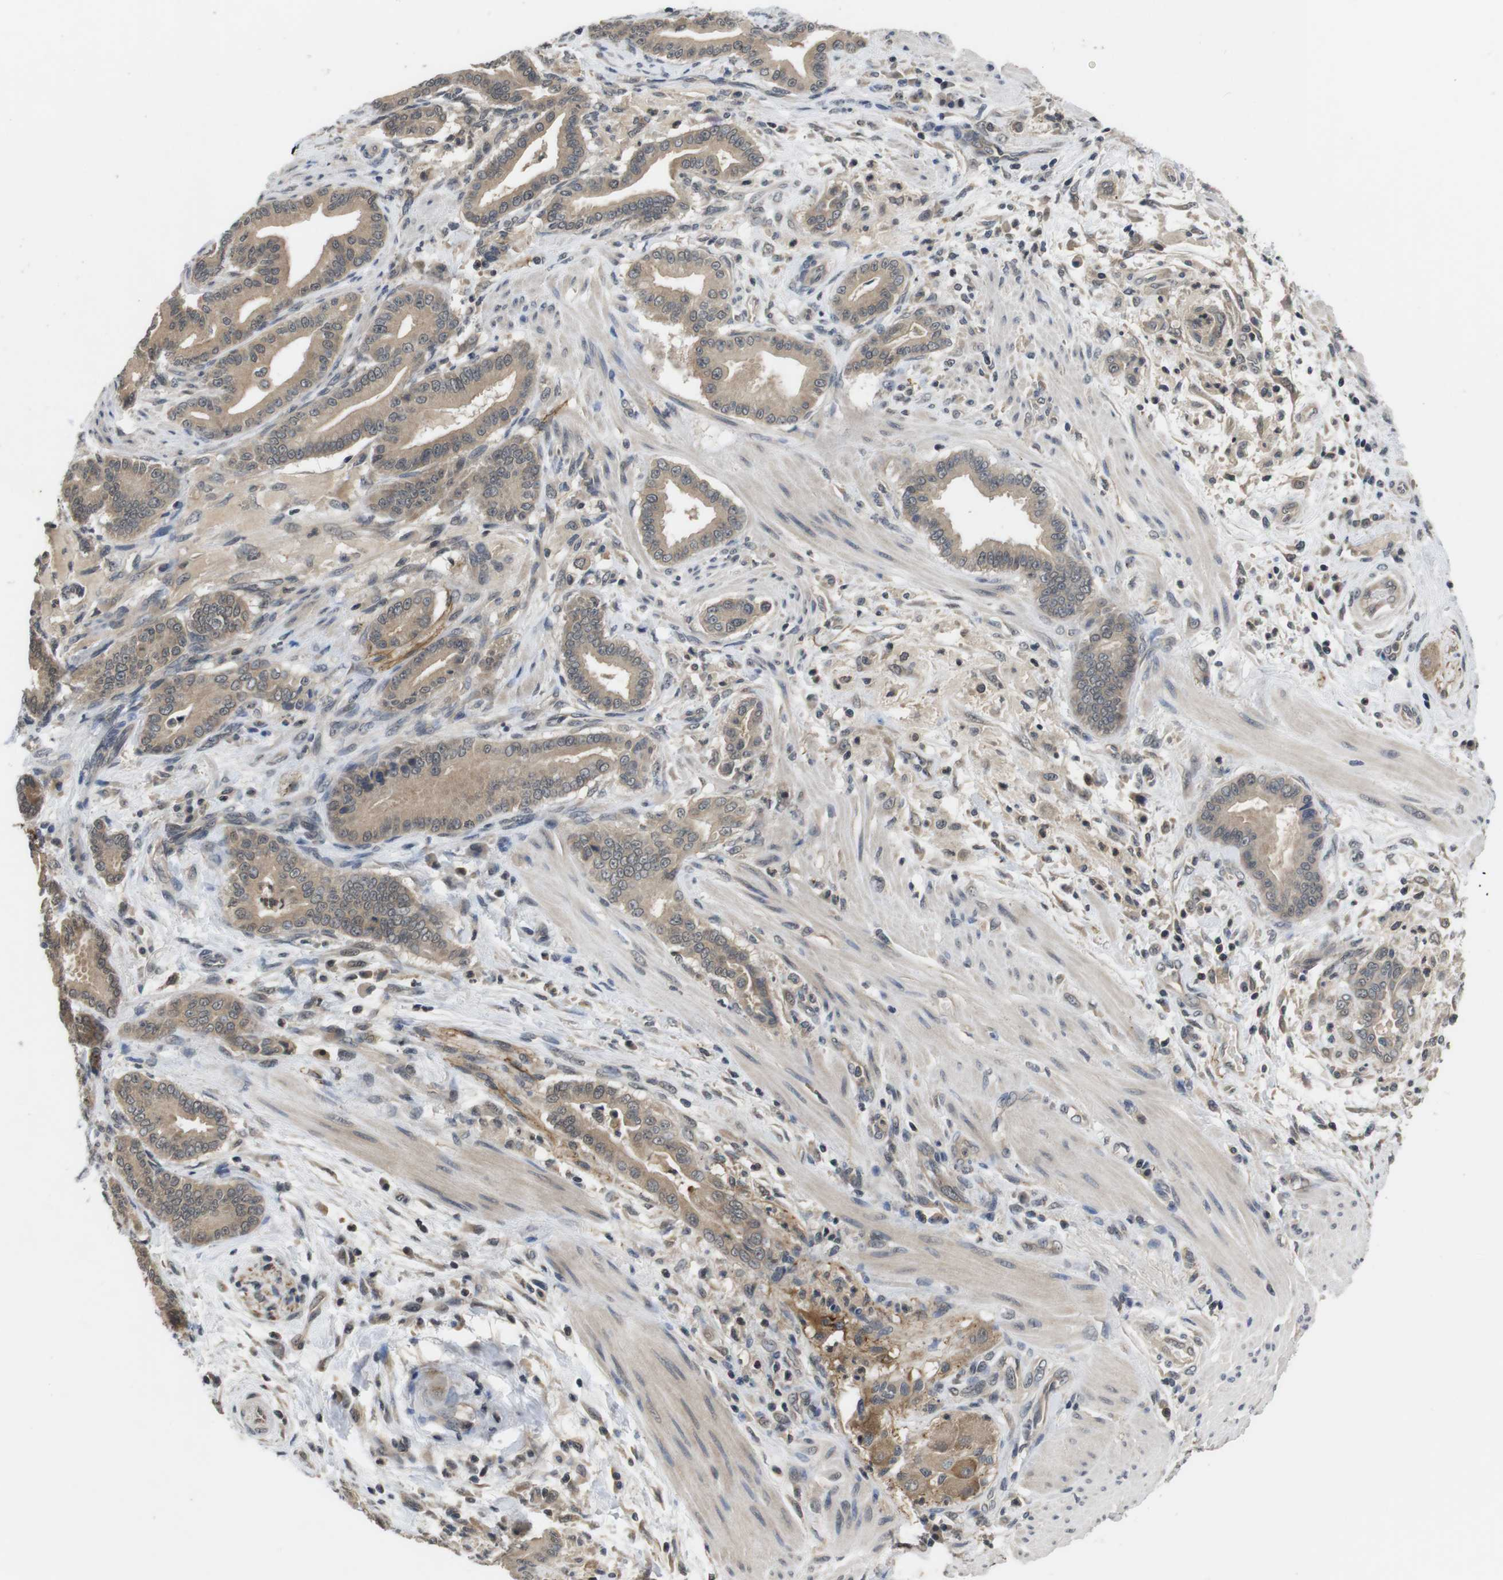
{"staining": {"intensity": "weak", "quantity": ">75%", "location": "cytoplasmic/membranous"}, "tissue": "pancreatic cancer", "cell_type": "Tumor cells", "image_type": "cancer", "snomed": [{"axis": "morphology", "description": "Normal tissue, NOS"}, {"axis": "morphology", "description": "Adenocarcinoma, NOS"}, {"axis": "topography", "description": "Pancreas"}], "caption": "Tumor cells reveal low levels of weak cytoplasmic/membranous positivity in about >75% of cells in pancreatic cancer (adenocarcinoma). (Brightfield microscopy of DAB IHC at high magnification).", "gene": "FADD", "patient": {"sex": "male", "age": 63}}